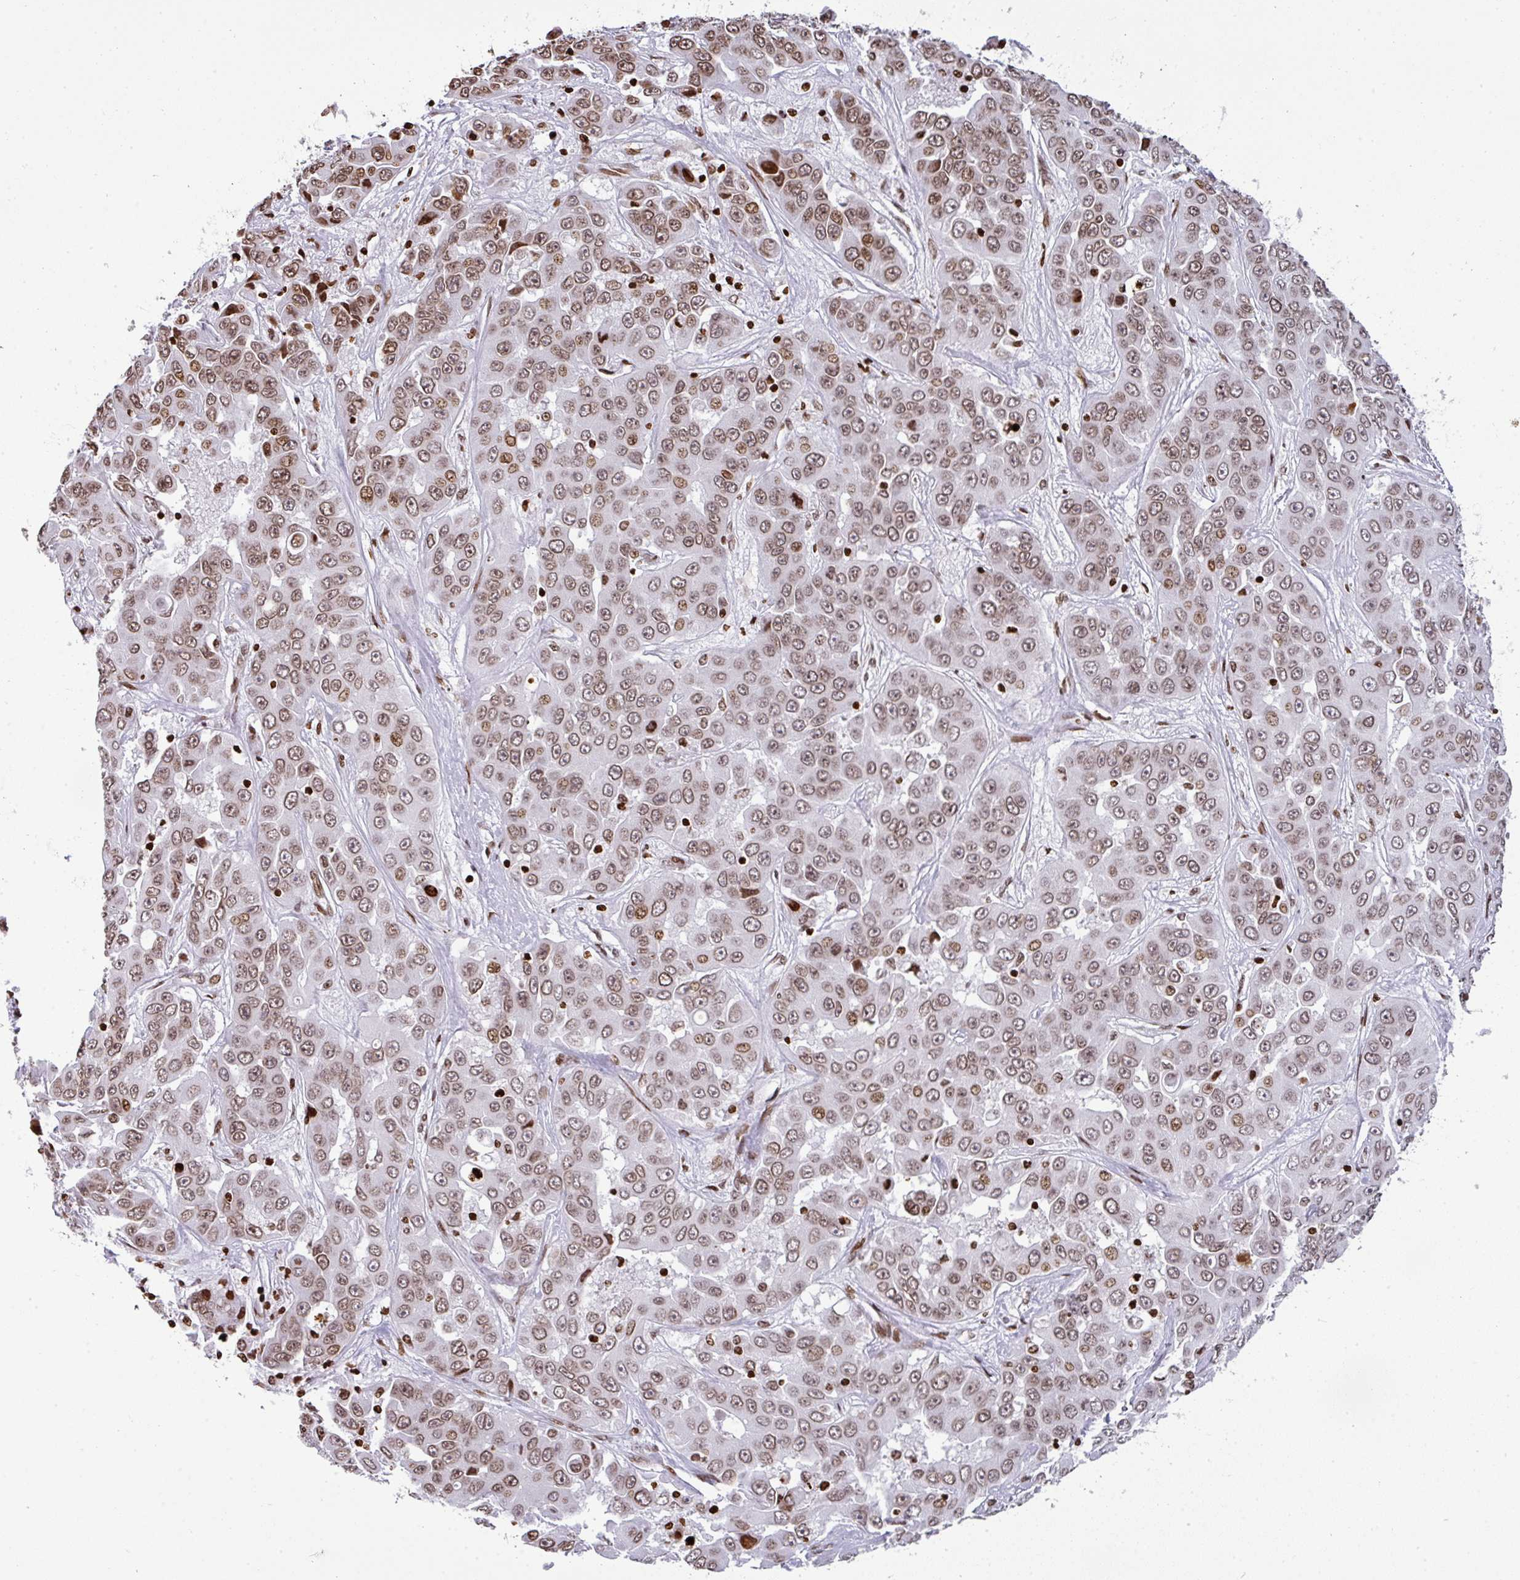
{"staining": {"intensity": "moderate", "quantity": ">75%", "location": "nuclear"}, "tissue": "liver cancer", "cell_type": "Tumor cells", "image_type": "cancer", "snomed": [{"axis": "morphology", "description": "Cholangiocarcinoma"}, {"axis": "topography", "description": "Liver"}], "caption": "Human liver cancer stained with a protein marker exhibits moderate staining in tumor cells.", "gene": "RASL11A", "patient": {"sex": "female", "age": 52}}